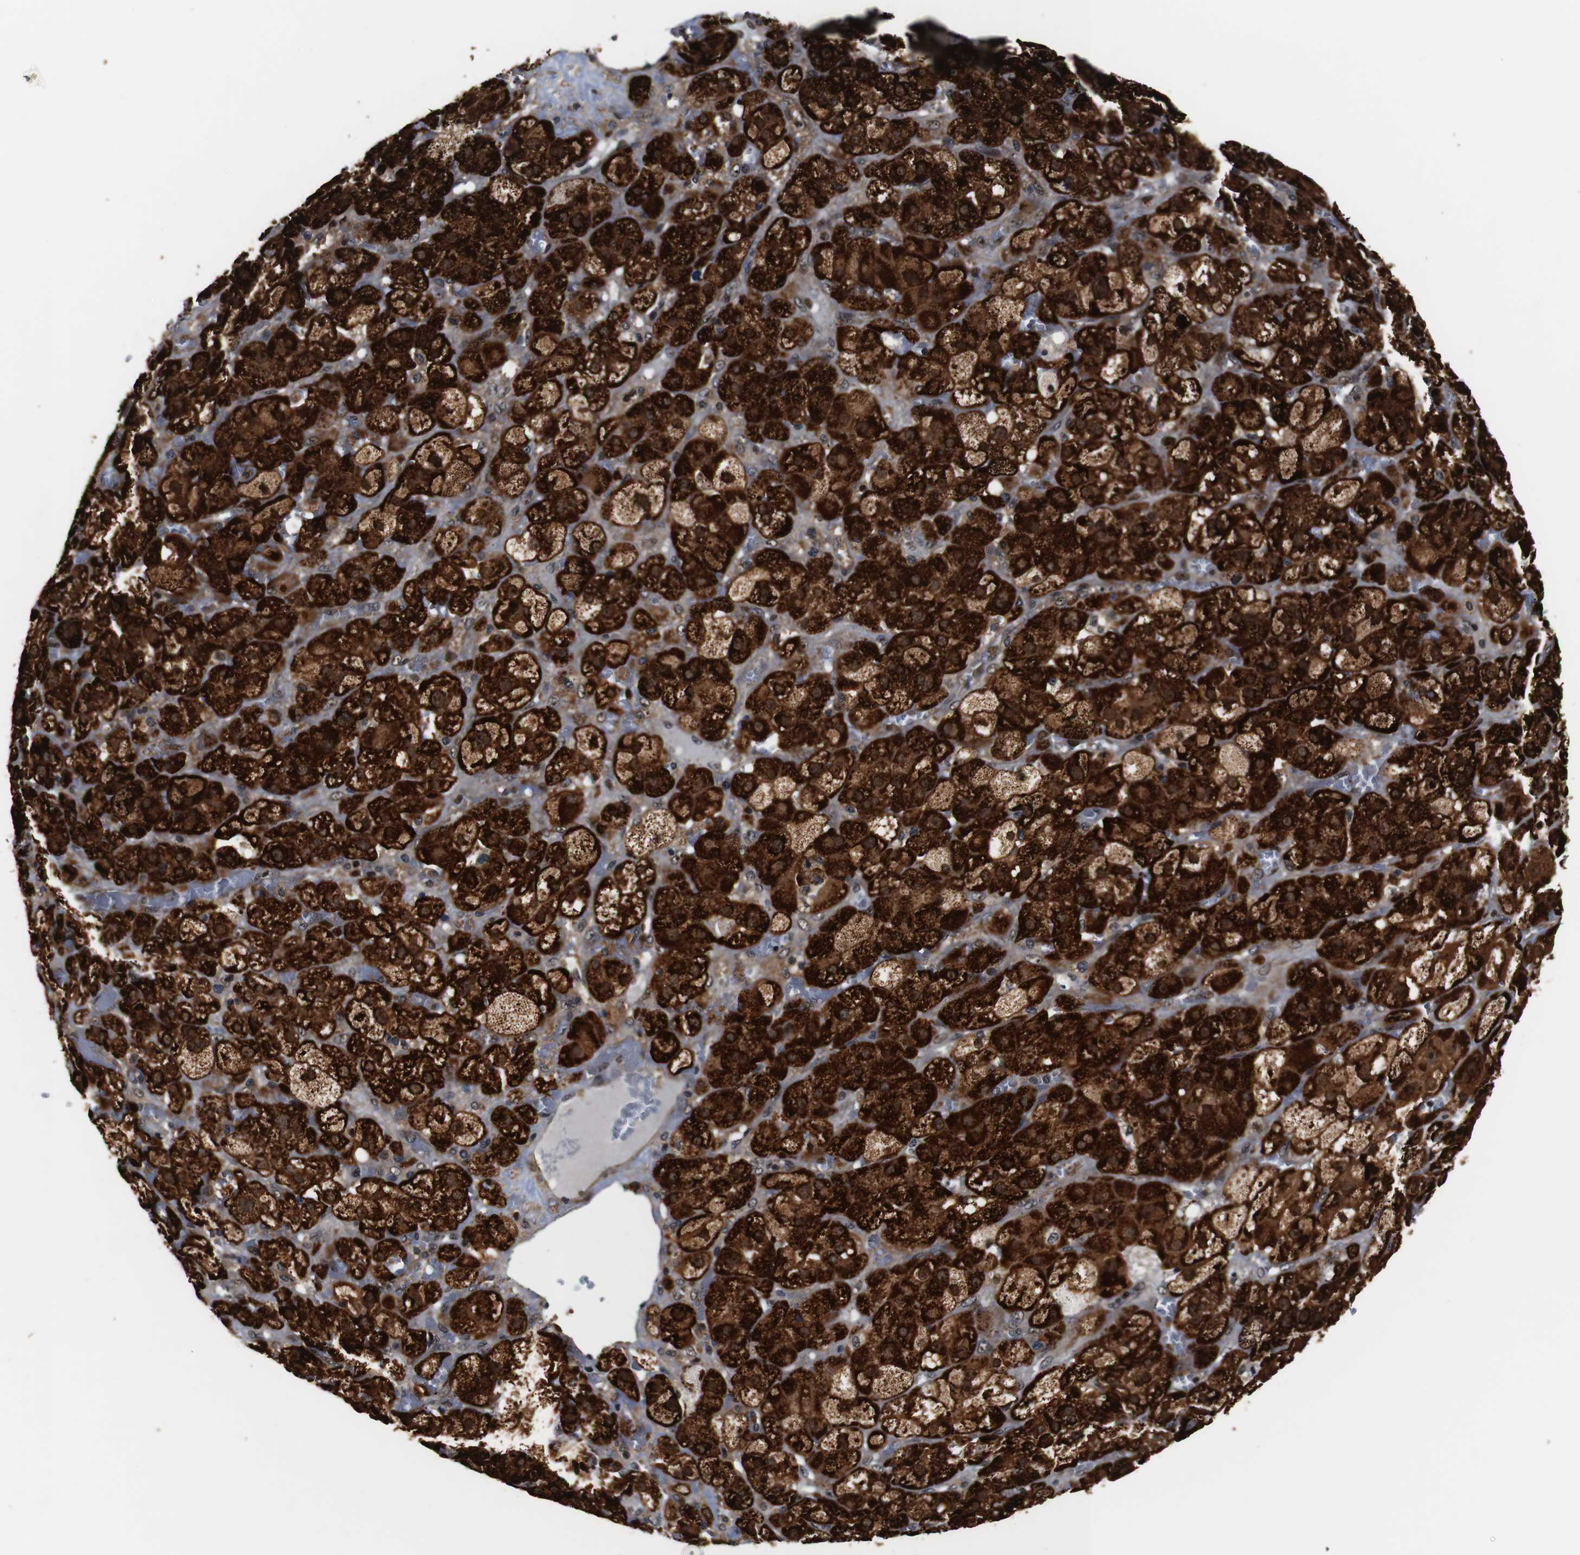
{"staining": {"intensity": "strong", "quantity": ">75%", "location": "cytoplasmic/membranous,nuclear"}, "tissue": "adrenal gland", "cell_type": "Glandular cells", "image_type": "normal", "snomed": [{"axis": "morphology", "description": "Normal tissue, NOS"}, {"axis": "topography", "description": "Adrenal gland"}], "caption": "Immunohistochemistry micrograph of normal adrenal gland: adrenal gland stained using IHC exhibits high levels of strong protein expression localized specifically in the cytoplasmic/membranous,nuclear of glandular cells, appearing as a cytoplasmic/membranous,nuclear brown color.", "gene": "LRP4", "patient": {"sex": "female", "age": 47}}